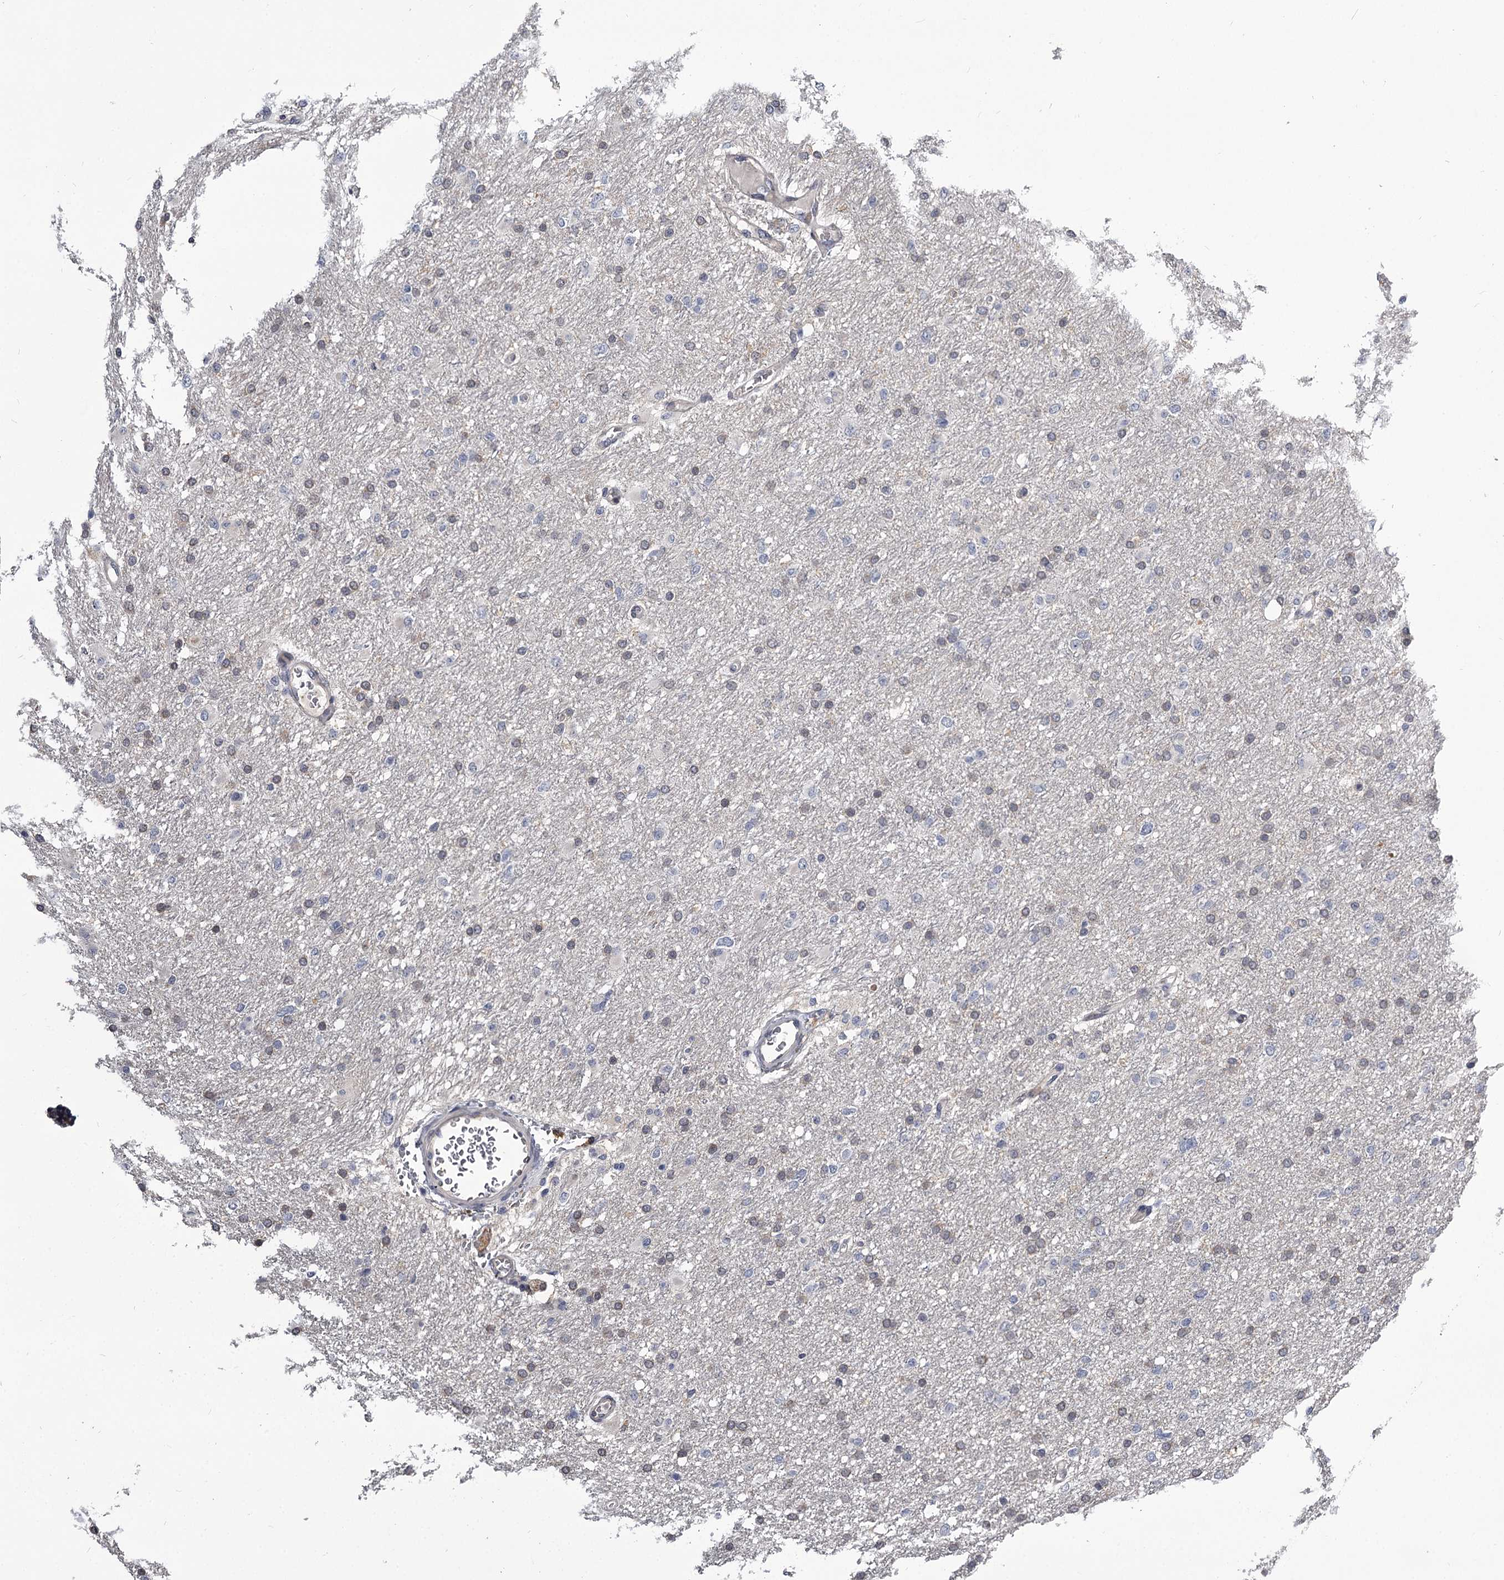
{"staining": {"intensity": "weak", "quantity": "<25%", "location": "nuclear"}, "tissue": "glioma", "cell_type": "Tumor cells", "image_type": "cancer", "snomed": [{"axis": "morphology", "description": "Glioma, malignant, High grade"}, {"axis": "topography", "description": "Cerebral cortex"}], "caption": "Histopathology image shows no significant protein positivity in tumor cells of malignant glioma (high-grade). (Brightfield microscopy of DAB (3,3'-diaminobenzidine) immunohistochemistry (IHC) at high magnification).", "gene": "GSTO1", "patient": {"sex": "female", "age": 36}}